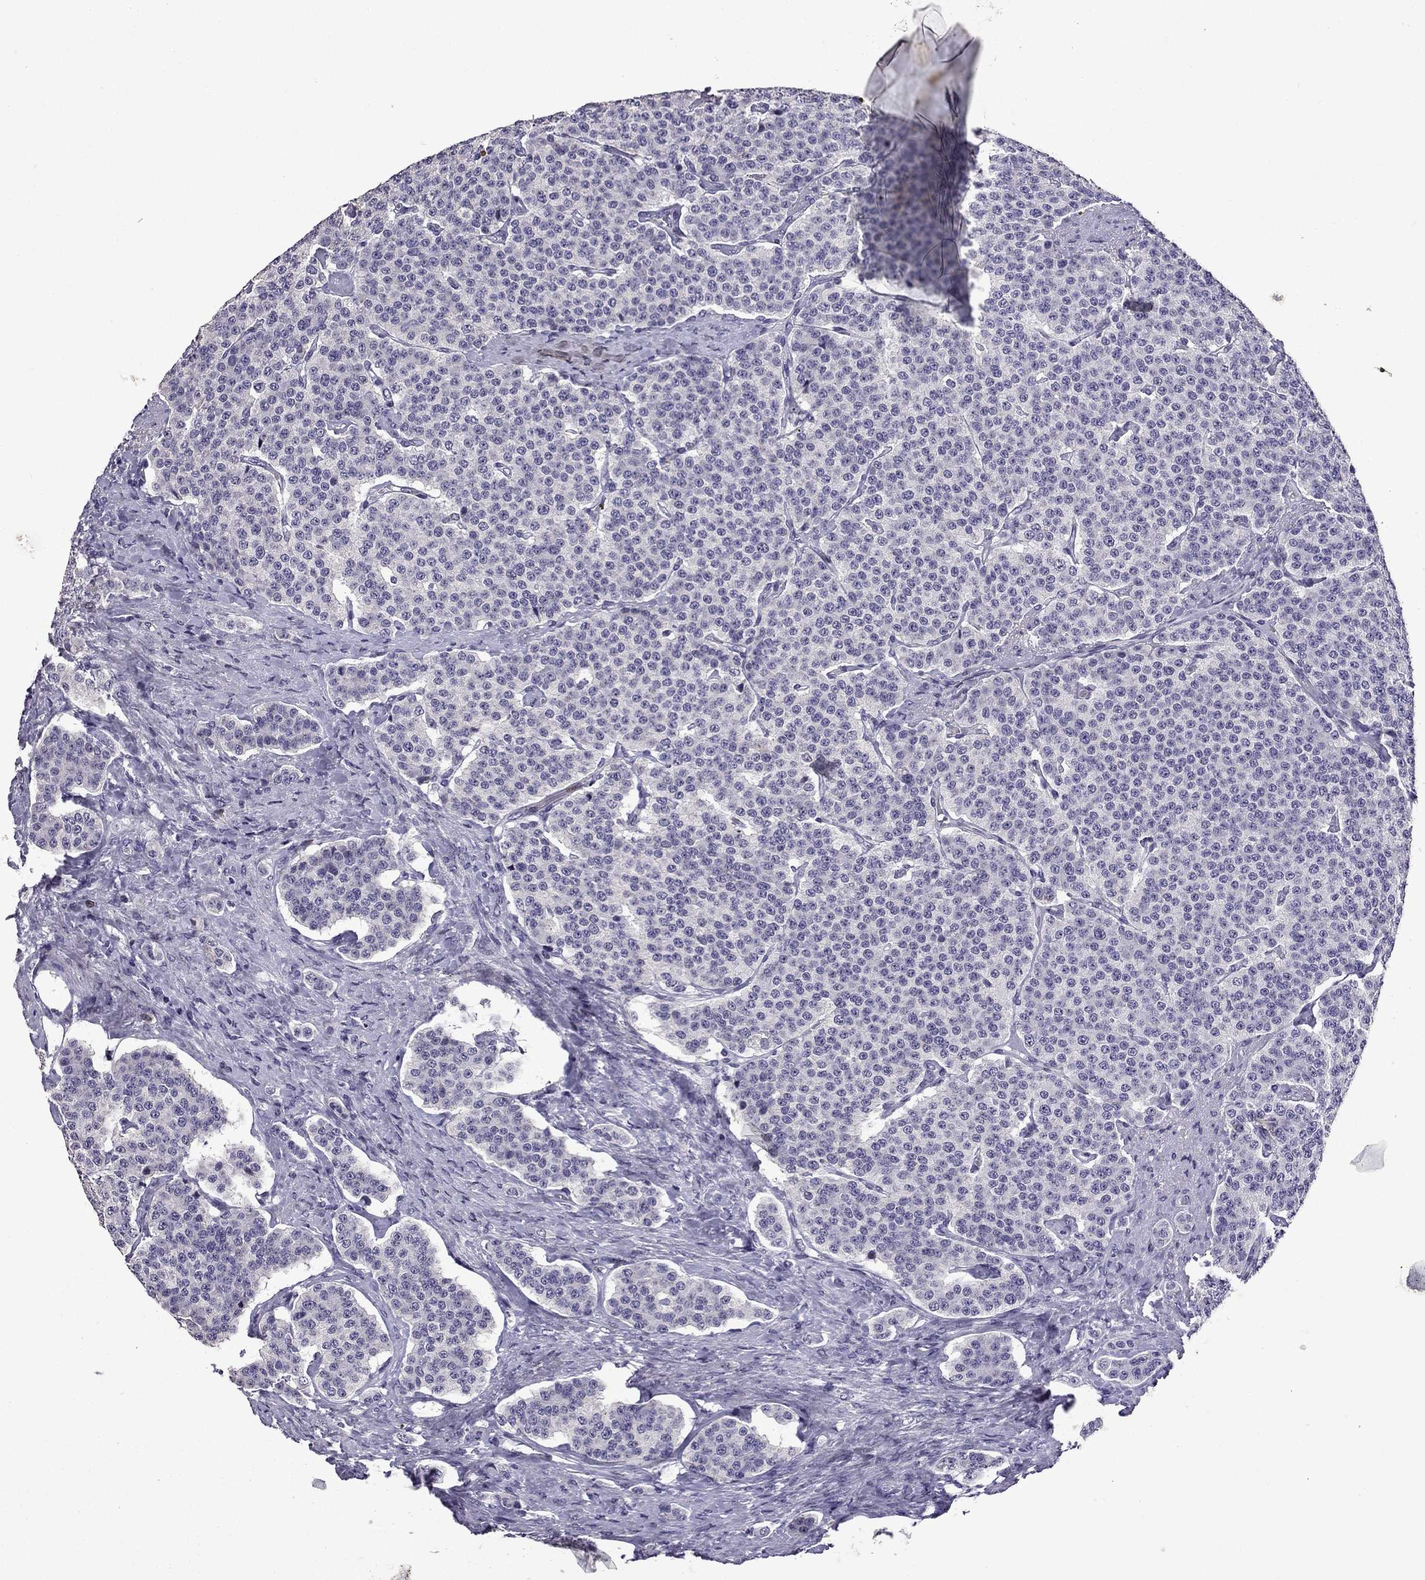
{"staining": {"intensity": "negative", "quantity": "none", "location": "none"}, "tissue": "carcinoid", "cell_type": "Tumor cells", "image_type": "cancer", "snomed": [{"axis": "morphology", "description": "Carcinoid, malignant, NOS"}, {"axis": "topography", "description": "Small intestine"}], "caption": "The image shows no significant positivity in tumor cells of carcinoid (malignant). Brightfield microscopy of immunohistochemistry (IHC) stained with DAB (3,3'-diaminobenzidine) (brown) and hematoxylin (blue), captured at high magnification.", "gene": "TTN", "patient": {"sex": "female", "age": 58}}